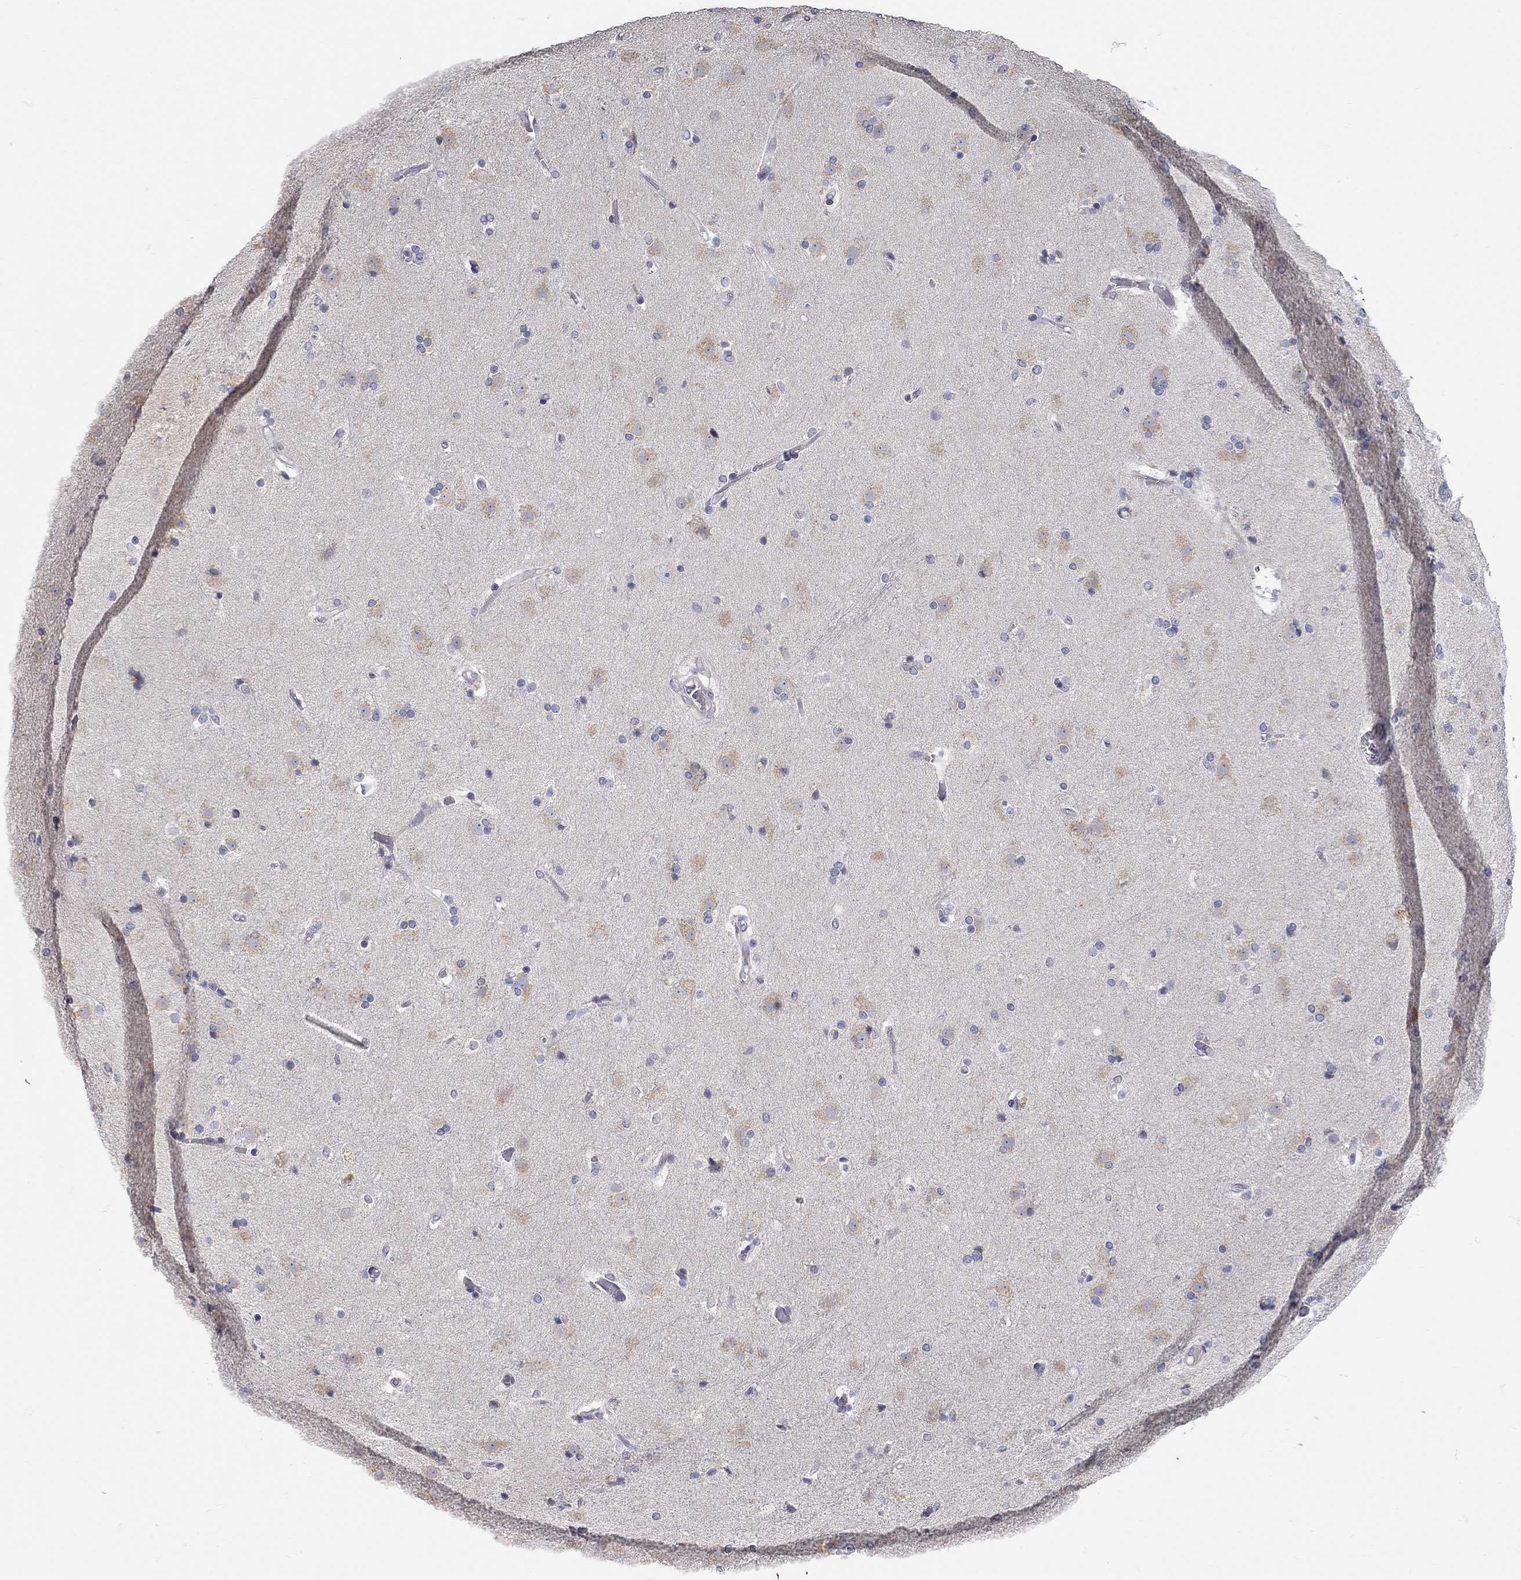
{"staining": {"intensity": "negative", "quantity": "none", "location": "none"}, "tissue": "caudate", "cell_type": "Glial cells", "image_type": "normal", "snomed": [{"axis": "morphology", "description": "Normal tissue, NOS"}, {"axis": "topography", "description": "Lateral ventricle wall"}], "caption": "This is a micrograph of IHC staining of normal caudate, which shows no positivity in glial cells.", "gene": "XAGE2", "patient": {"sex": "female", "age": 71}}